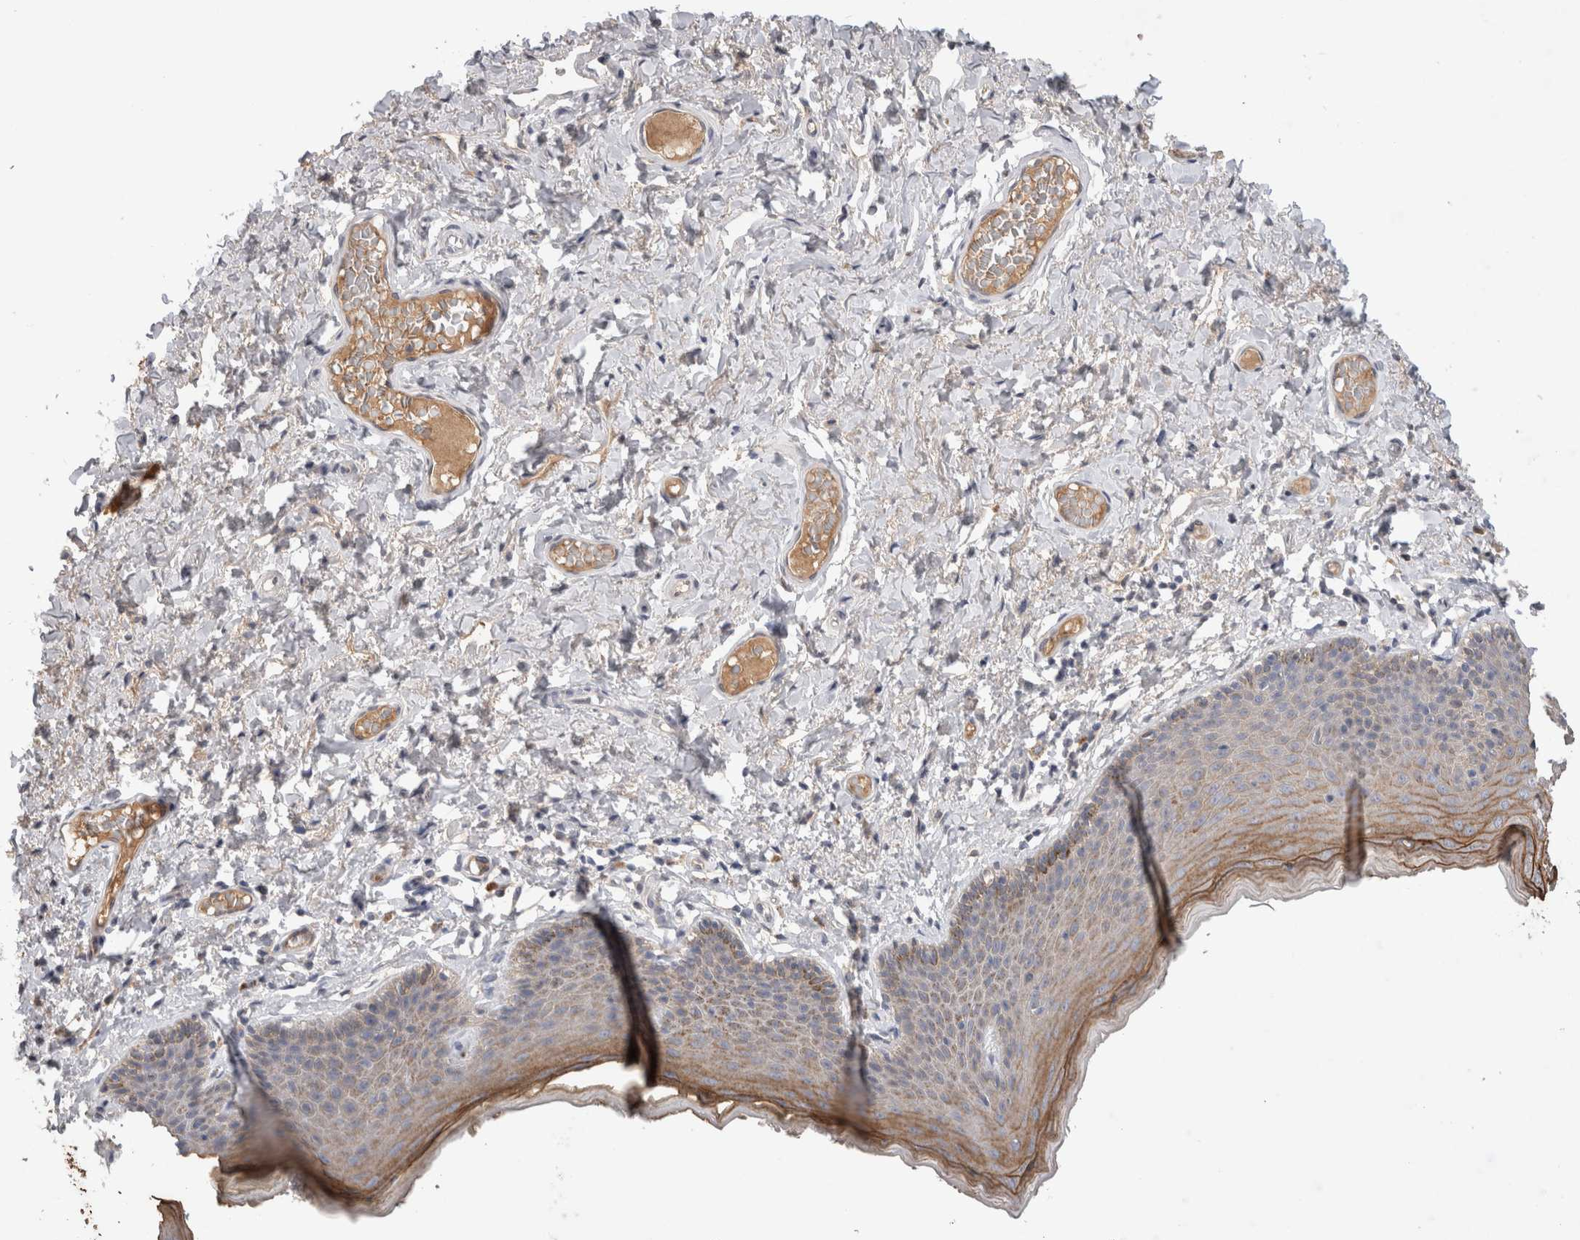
{"staining": {"intensity": "moderate", "quantity": "25%-75%", "location": "cytoplasmic/membranous"}, "tissue": "skin", "cell_type": "Epidermal cells", "image_type": "normal", "snomed": [{"axis": "morphology", "description": "Normal tissue, NOS"}, {"axis": "topography", "description": "Vulva"}], "caption": "High-power microscopy captured an immunohistochemistry (IHC) histopathology image of benign skin, revealing moderate cytoplasmic/membranous staining in approximately 25%-75% of epidermal cells.", "gene": "PPP3CC", "patient": {"sex": "female", "age": 66}}